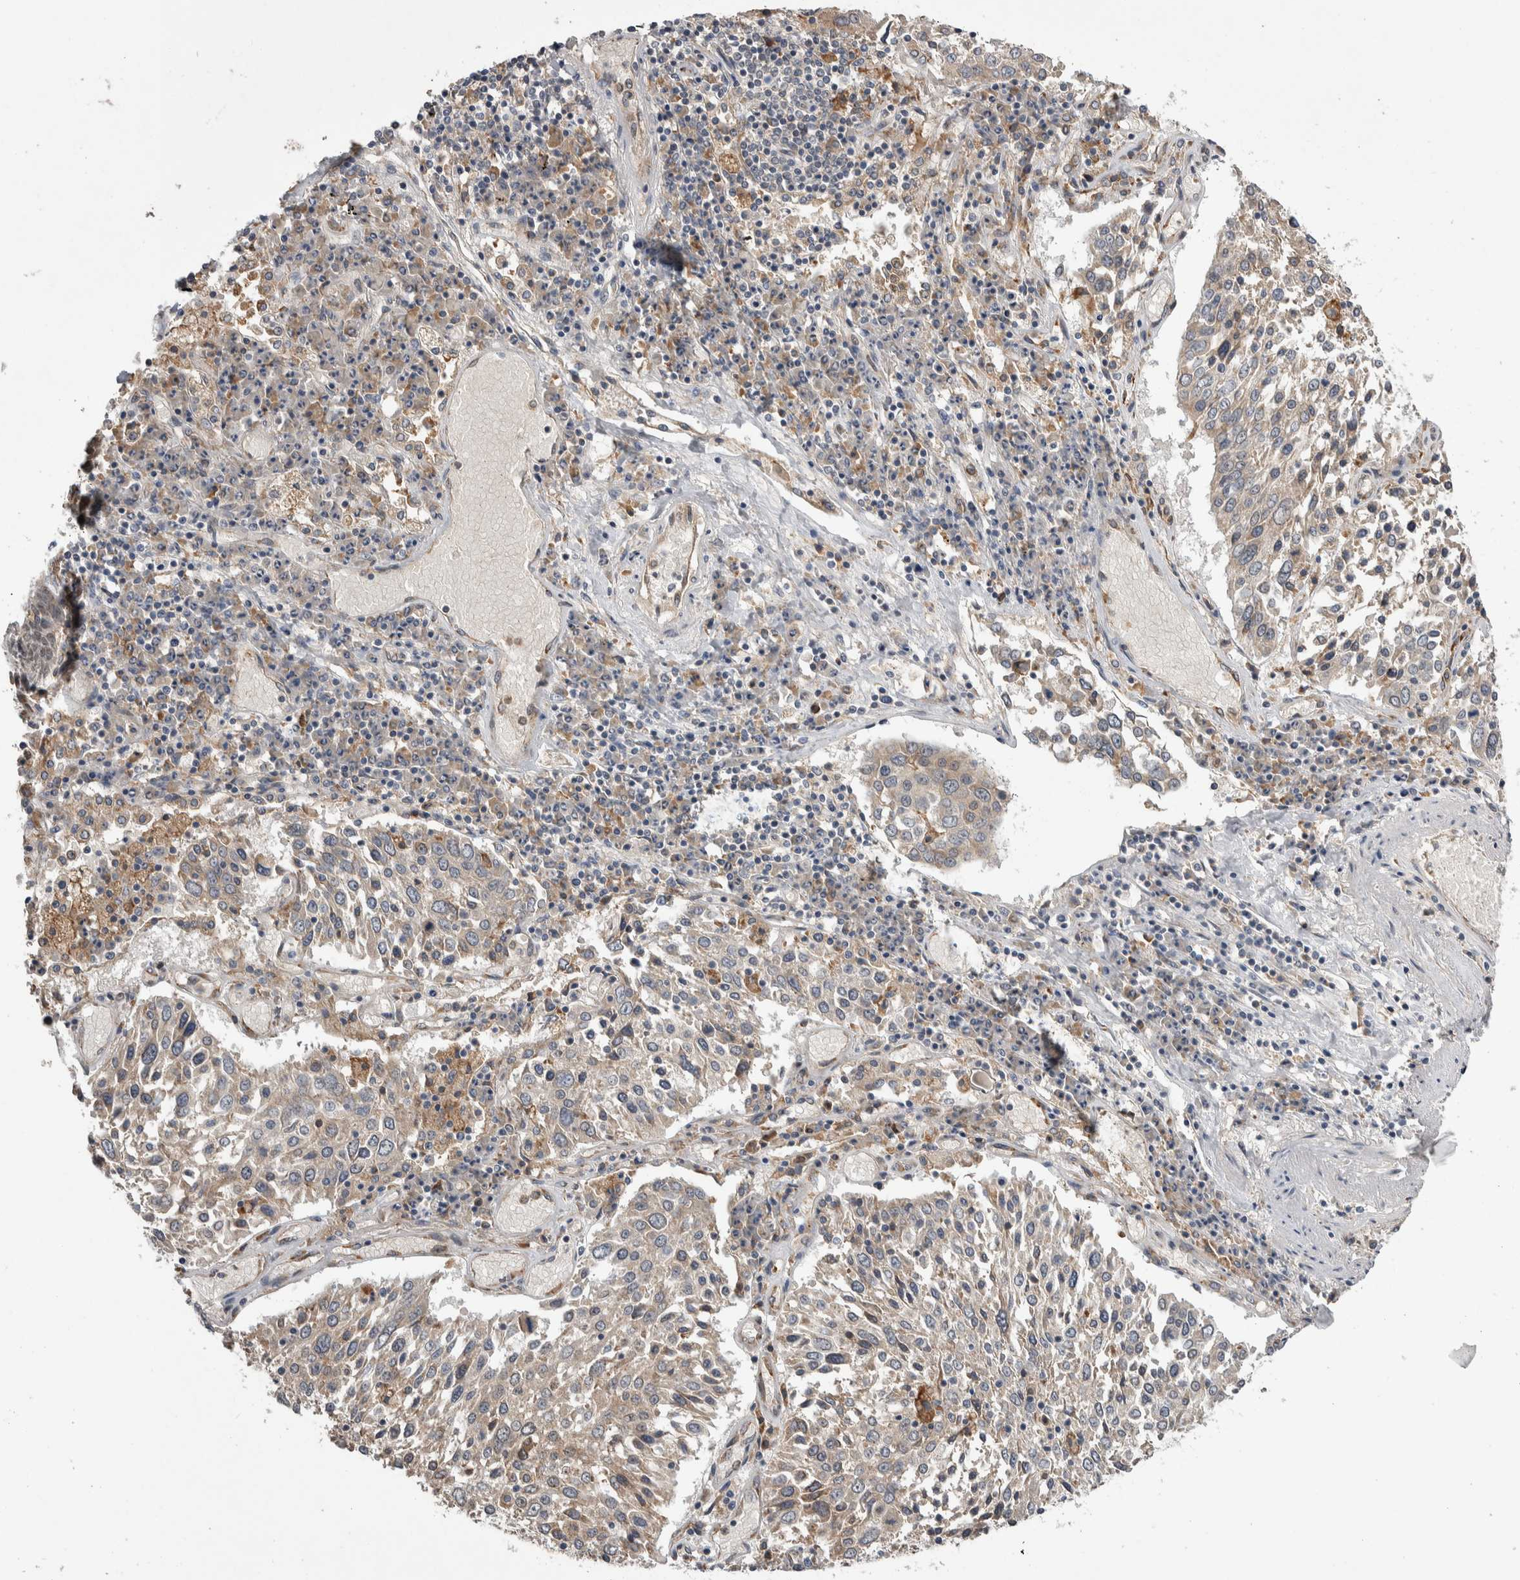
{"staining": {"intensity": "weak", "quantity": "<25%", "location": "cytoplasmic/membranous"}, "tissue": "lung cancer", "cell_type": "Tumor cells", "image_type": "cancer", "snomed": [{"axis": "morphology", "description": "Squamous cell carcinoma, NOS"}, {"axis": "topography", "description": "Lung"}], "caption": "High power microscopy image of an immunohistochemistry (IHC) photomicrograph of lung cancer, revealing no significant staining in tumor cells.", "gene": "PRDM4", "patient": {"sex": "male", "age": 65}}